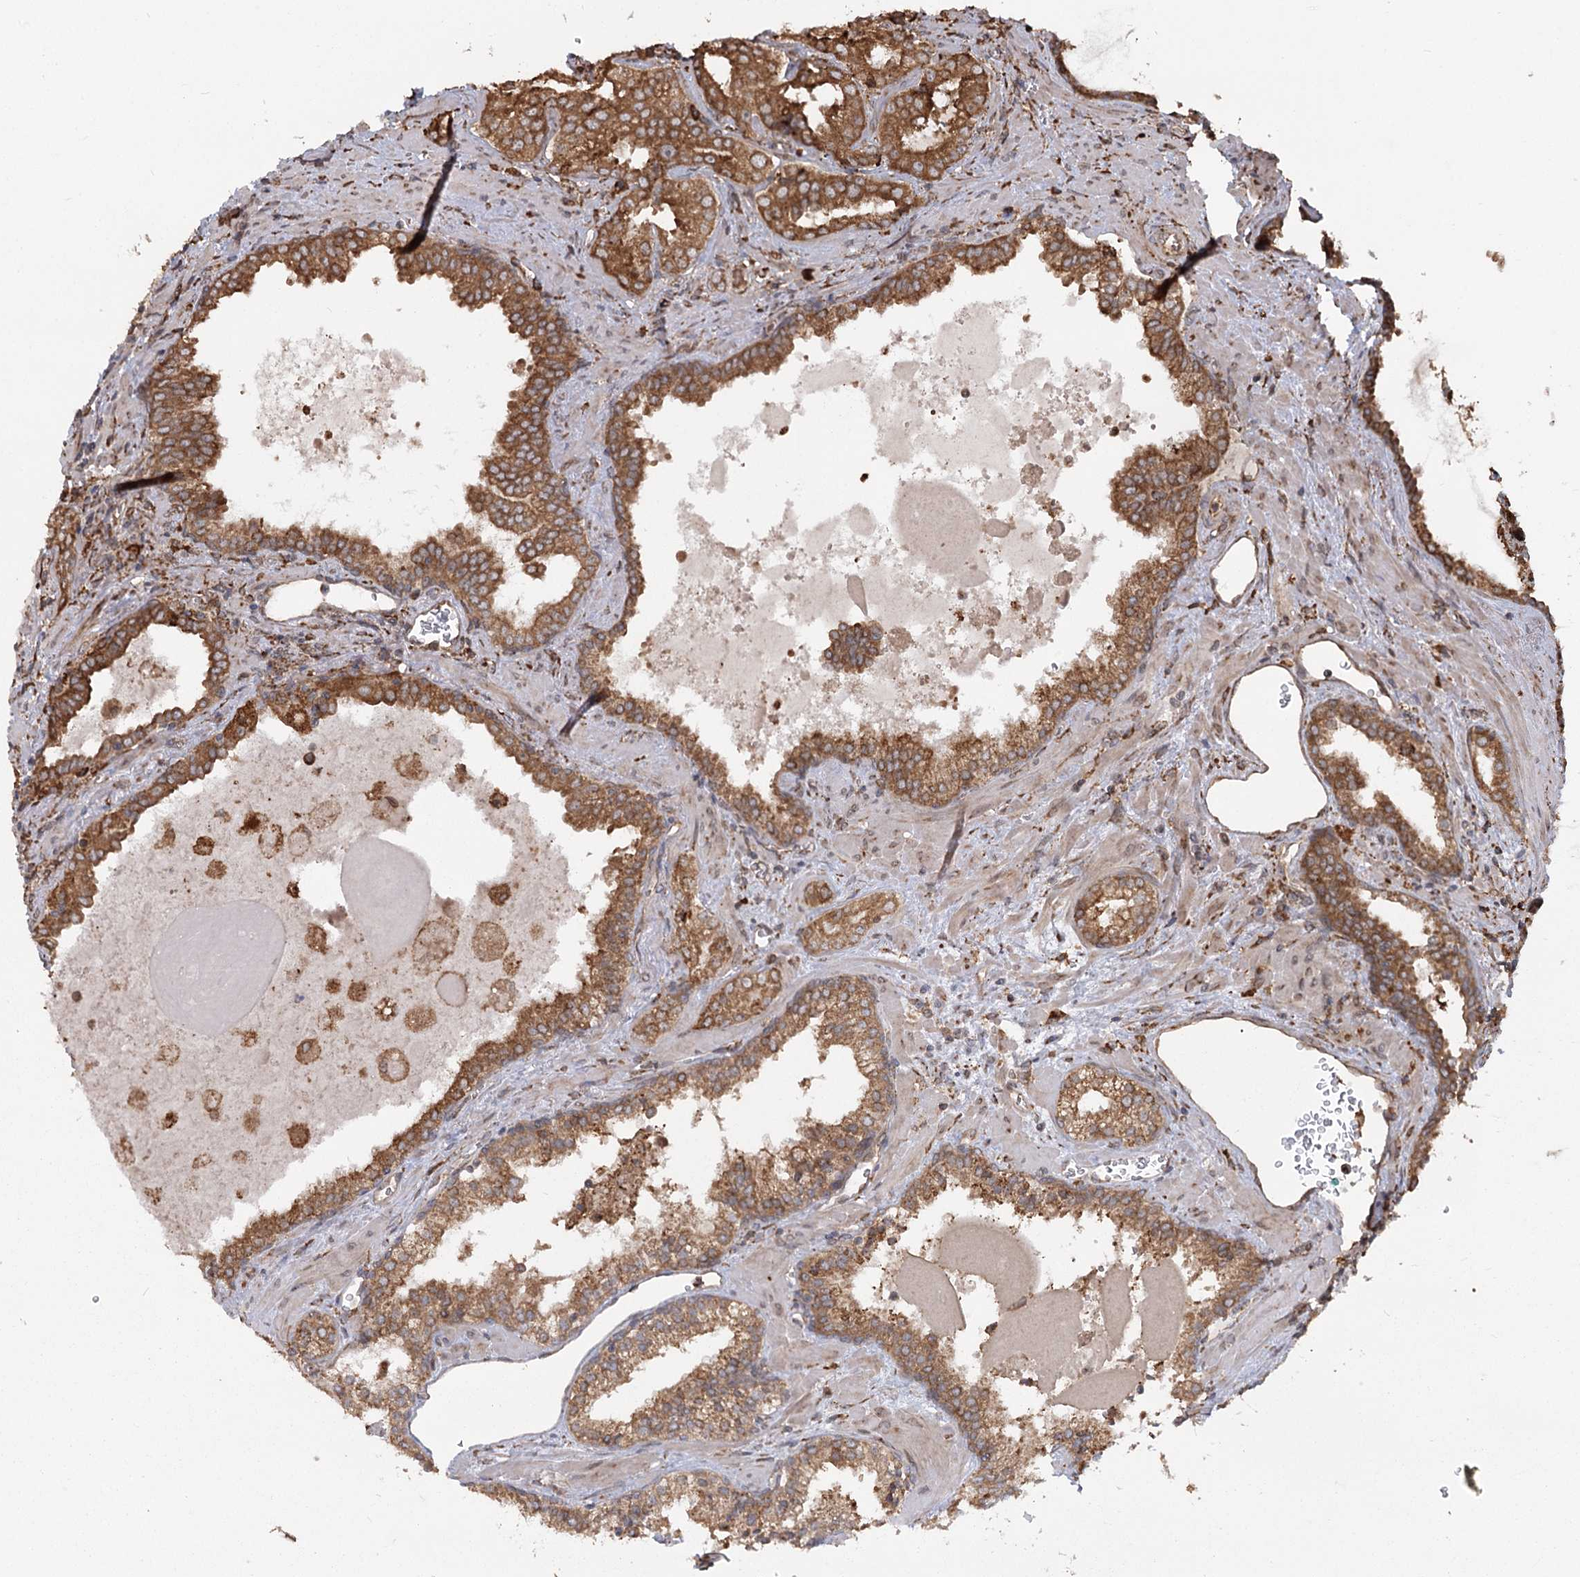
{"staining": {"intensity": "moderate", "quantity": ">75%", "location": "cytoplasmic/membranous"}, "tissue": "prostate cancer", "cell_type": "Tumor cells", "image_type": "cancer", "snomed": [{"axis": "morphology", "description": "Adenocarcinoma, High grade"}, {"axis": "topography", "description": "Prostate"}], "caption": "Prostate cancer stained with DAB (3,3'-diaminobenzidine) immunohistochemistry (IHC) reveals medium levels of moderate cytoplasmic/membranous positivity in approximately >75% of tumor cells.", "gene": "FAM13A", "patient": {"sex": "male", "age": 68}}